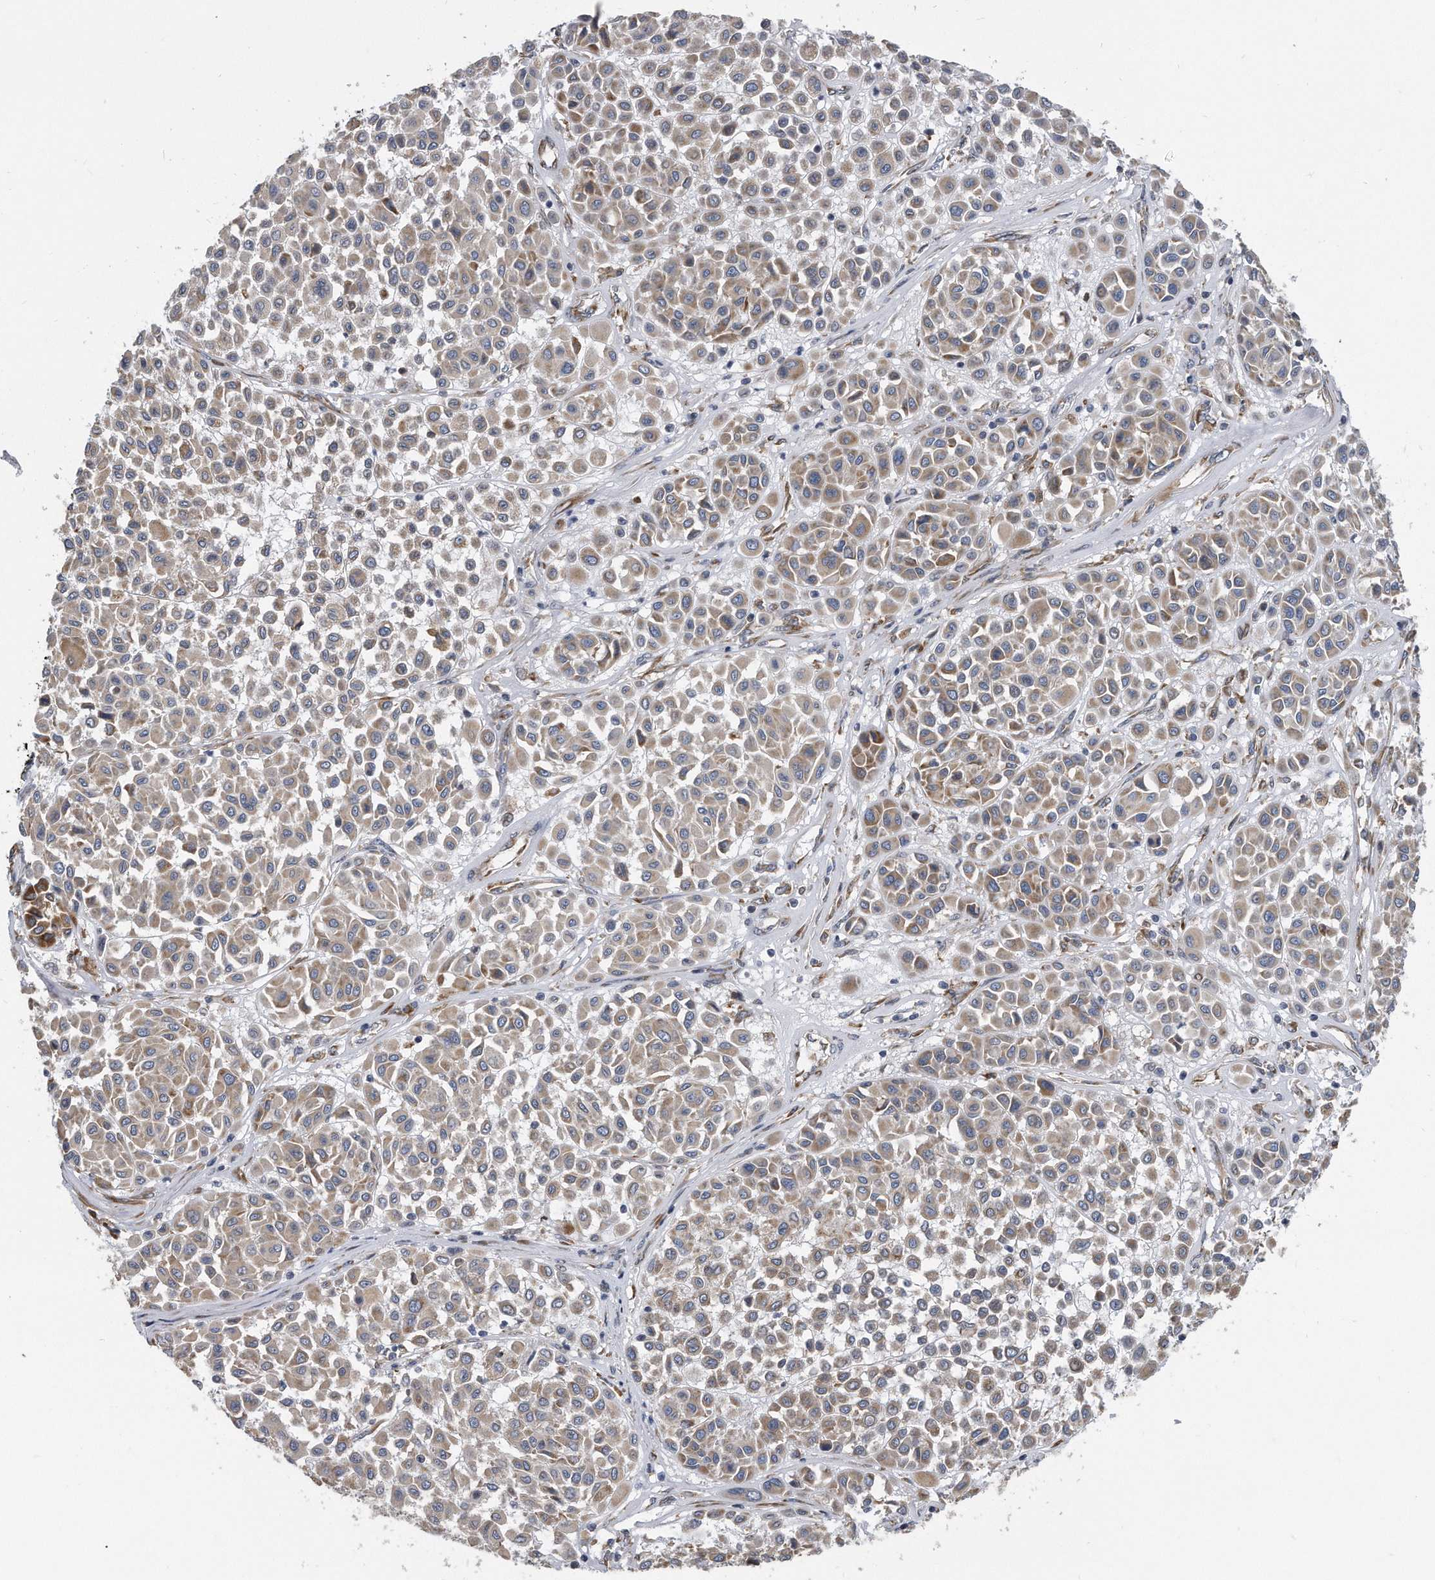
{"staining": {"intensity": "weak", "quantity": ">75%", "location": "cytoplasmic/membranous"}, "tissue": "melanoma", "cell_type": "Tumor cells", "image_type": "cancer", "snomed": [{"axis": "morphology", "description": "Malignant melanoma, Metastatic site"}, {"axis": "topography", "description": "Soft tissue"}], "caption": "A low amount of weak cytoplasmic/membranous staining is appreciated in about >75% of tumor cells in melanoma tissue.", "gene": "CCDC47", "patient": {"sex": "male", "age": 41}}